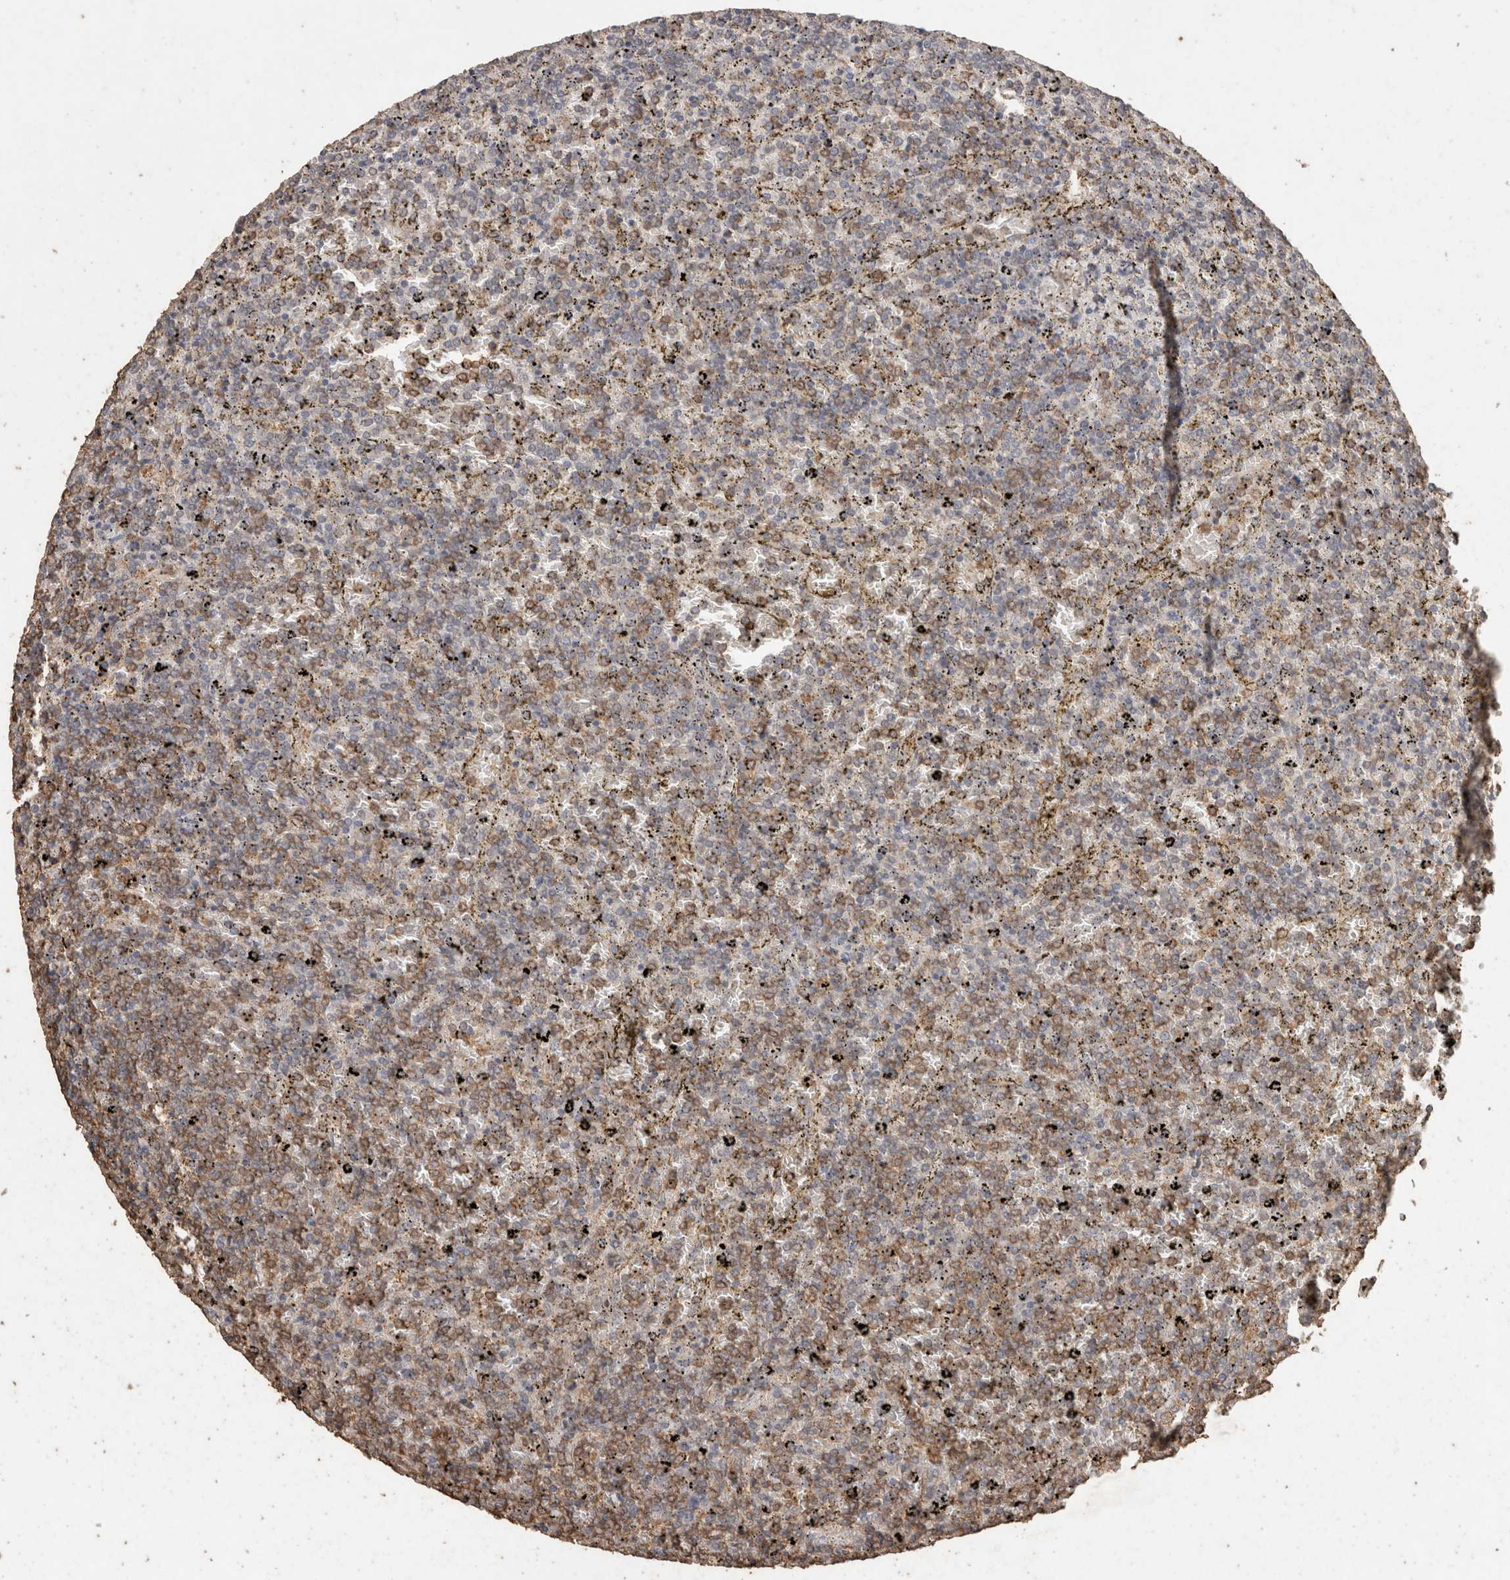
{"staining": {"intensity": "weak", "quantity": "25%-75%", "location": "cytoplasmic/membranous"}, "tissue": "lymphoma", "cell_type": "Tumor cells", "image_type": "cancer", "snomed": [{"axis": "morphology", "description": "Malignant lymphoma, non-Hodgkin's type, Low grade"}, {"axis": "topography", "description": "Spleen"}], "caption": "Immunohistochemistry (IHC) micrograph of low-grade malignant lymphoma, non-Hodgkin's type stained for a protein (brown), which exhibits low levels of weak cytoplasmic/membranous staining in approximately 25%-75% of tumor cells.", "gene": "CX3CL1", "patient": {"sex": "female", "age": 77}}